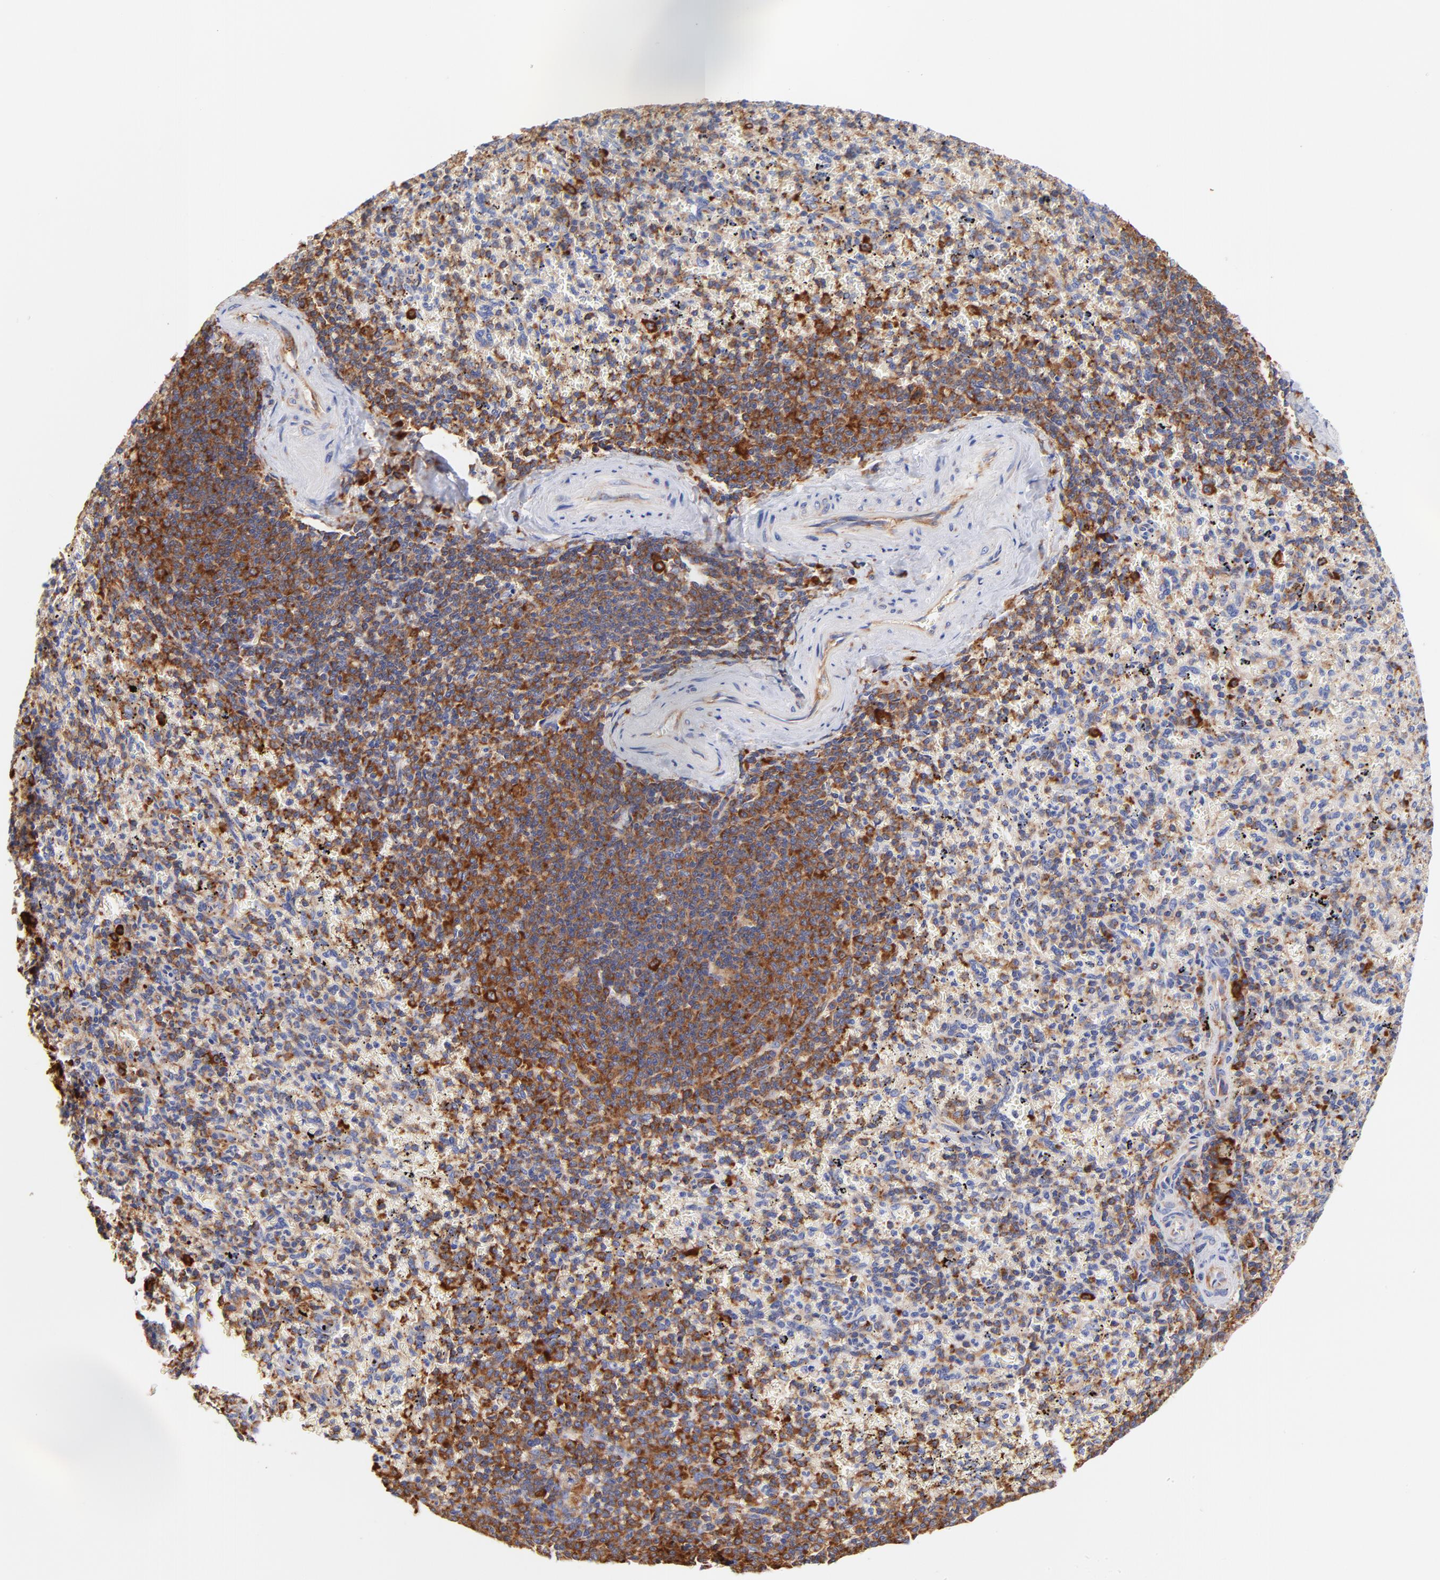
{"staining": {"intensity": "weak", "quantity": "25%-75%", "location": "cytoplasmic/membranous"}, "tissue": "spleen", "cell_type": "Cells in red pulp", "image_type": "normal", "snomed": [{"axis": "morphology", "description": "Normal tissue, NOS"}, {"axis": "topography", "description": "Spleen"}], "caption": "DAB (3,3'-diaminobenzidine) immunohistochemical staining of unremarkable spleen exhibits weak cytoplasmic/membranous protein expression in about 25%-75% of cells in red pulp.", "gene": "RPL27", "patient": {"sex": "female", "age": 43}}